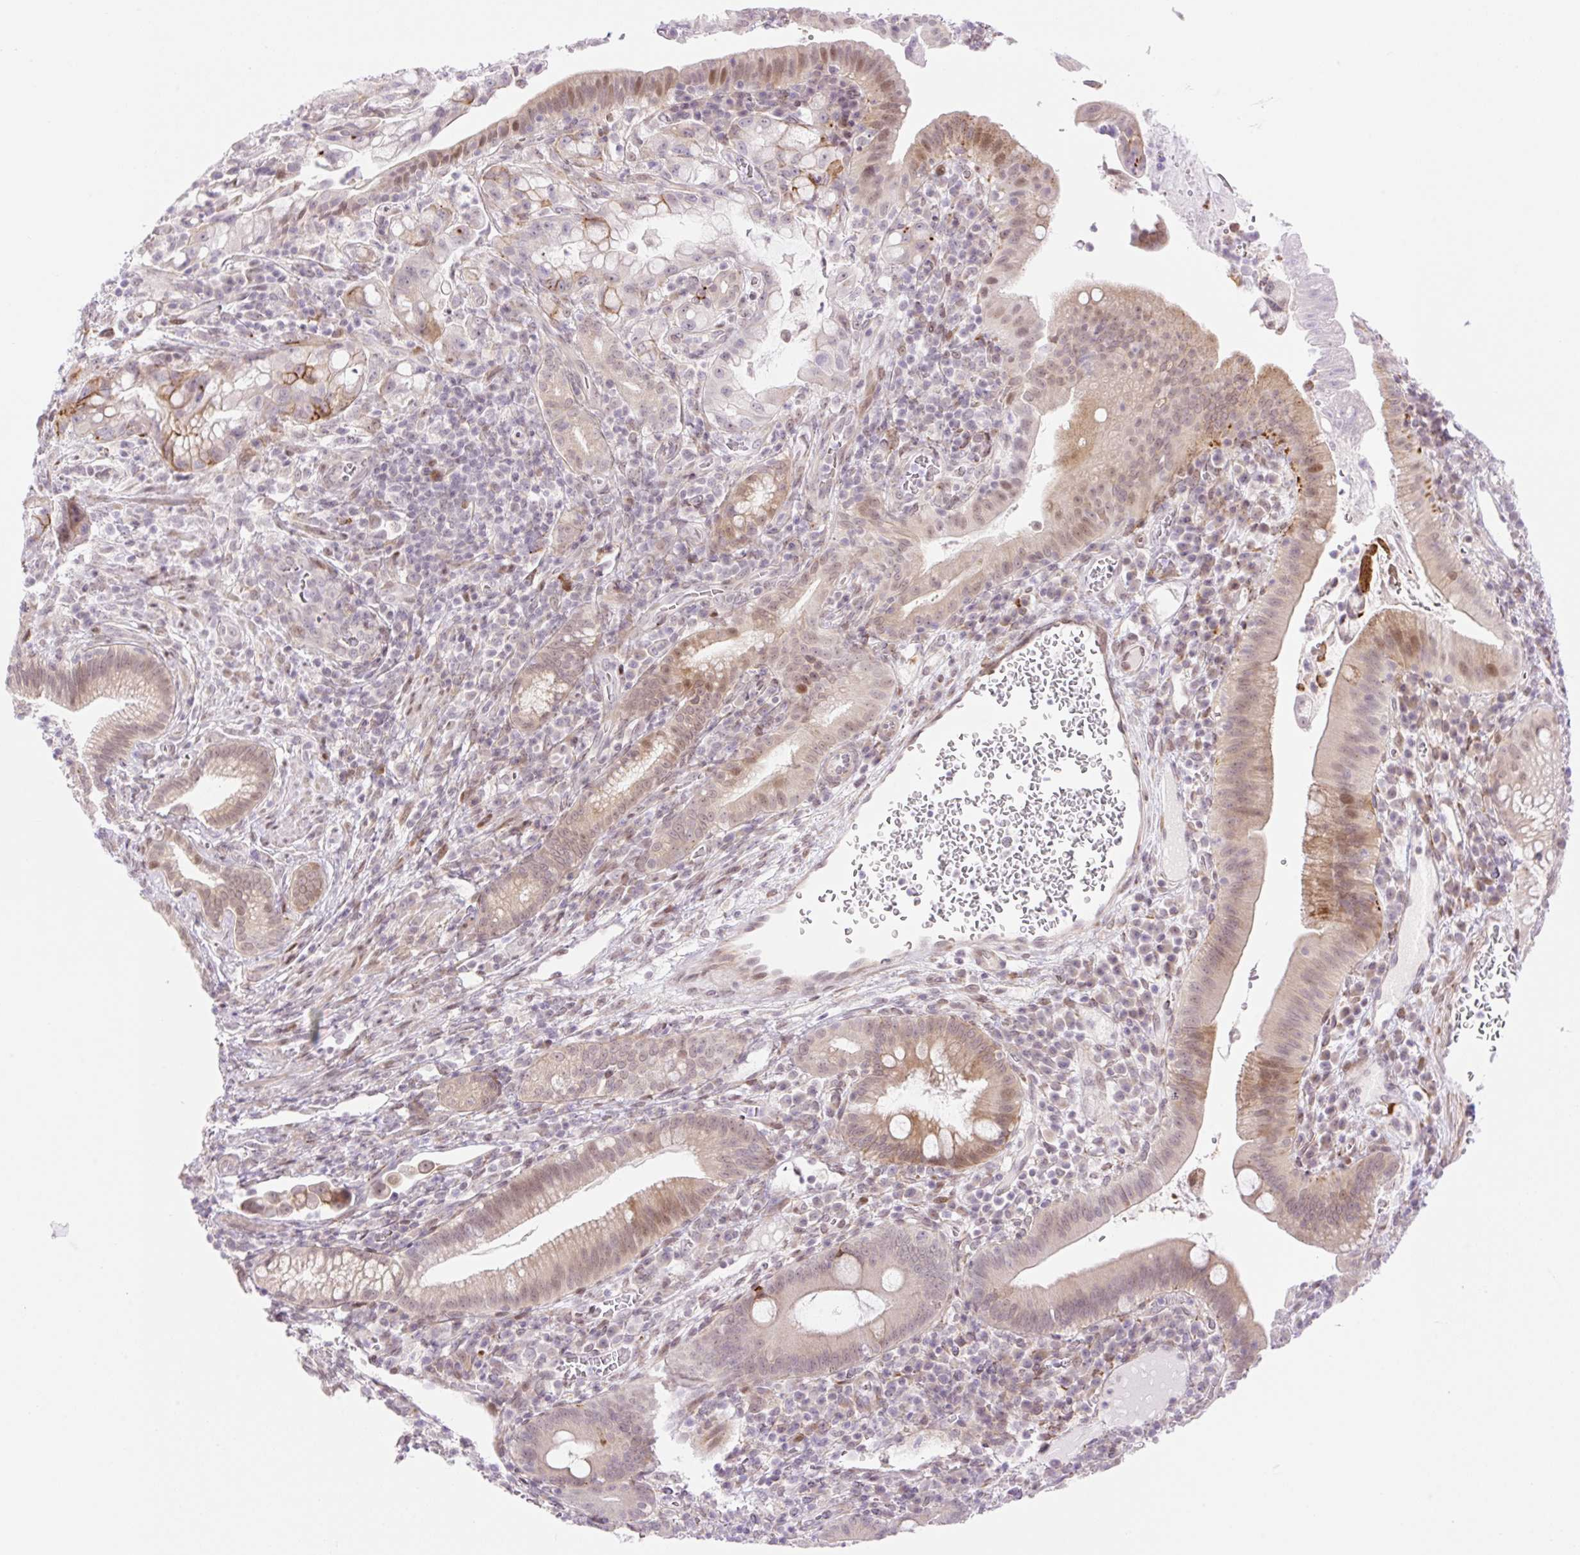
{"staining": {"intensity": "moderate", "quantity": "<25%", "location": "cytoplasmic/membranous,nuclear"}, "tissue": "pancreatic cancer", "cell_type": "Tumor cells", "image_type": "cancer", "snomed": [{"axis": "morphology", "description": "Adenocarcinoma, NOS"}, {"axis": "topography", "description": "Pancreas"}], "caption": "Human pancreatic cancer stained for a protein (brown) exhibits moderate cytoplasmic/membranous and nuclear positive staining in approximately <25% of tumor cells.", "gene": "ZFP41", "patient": {"sex": "male", "age": 68}}